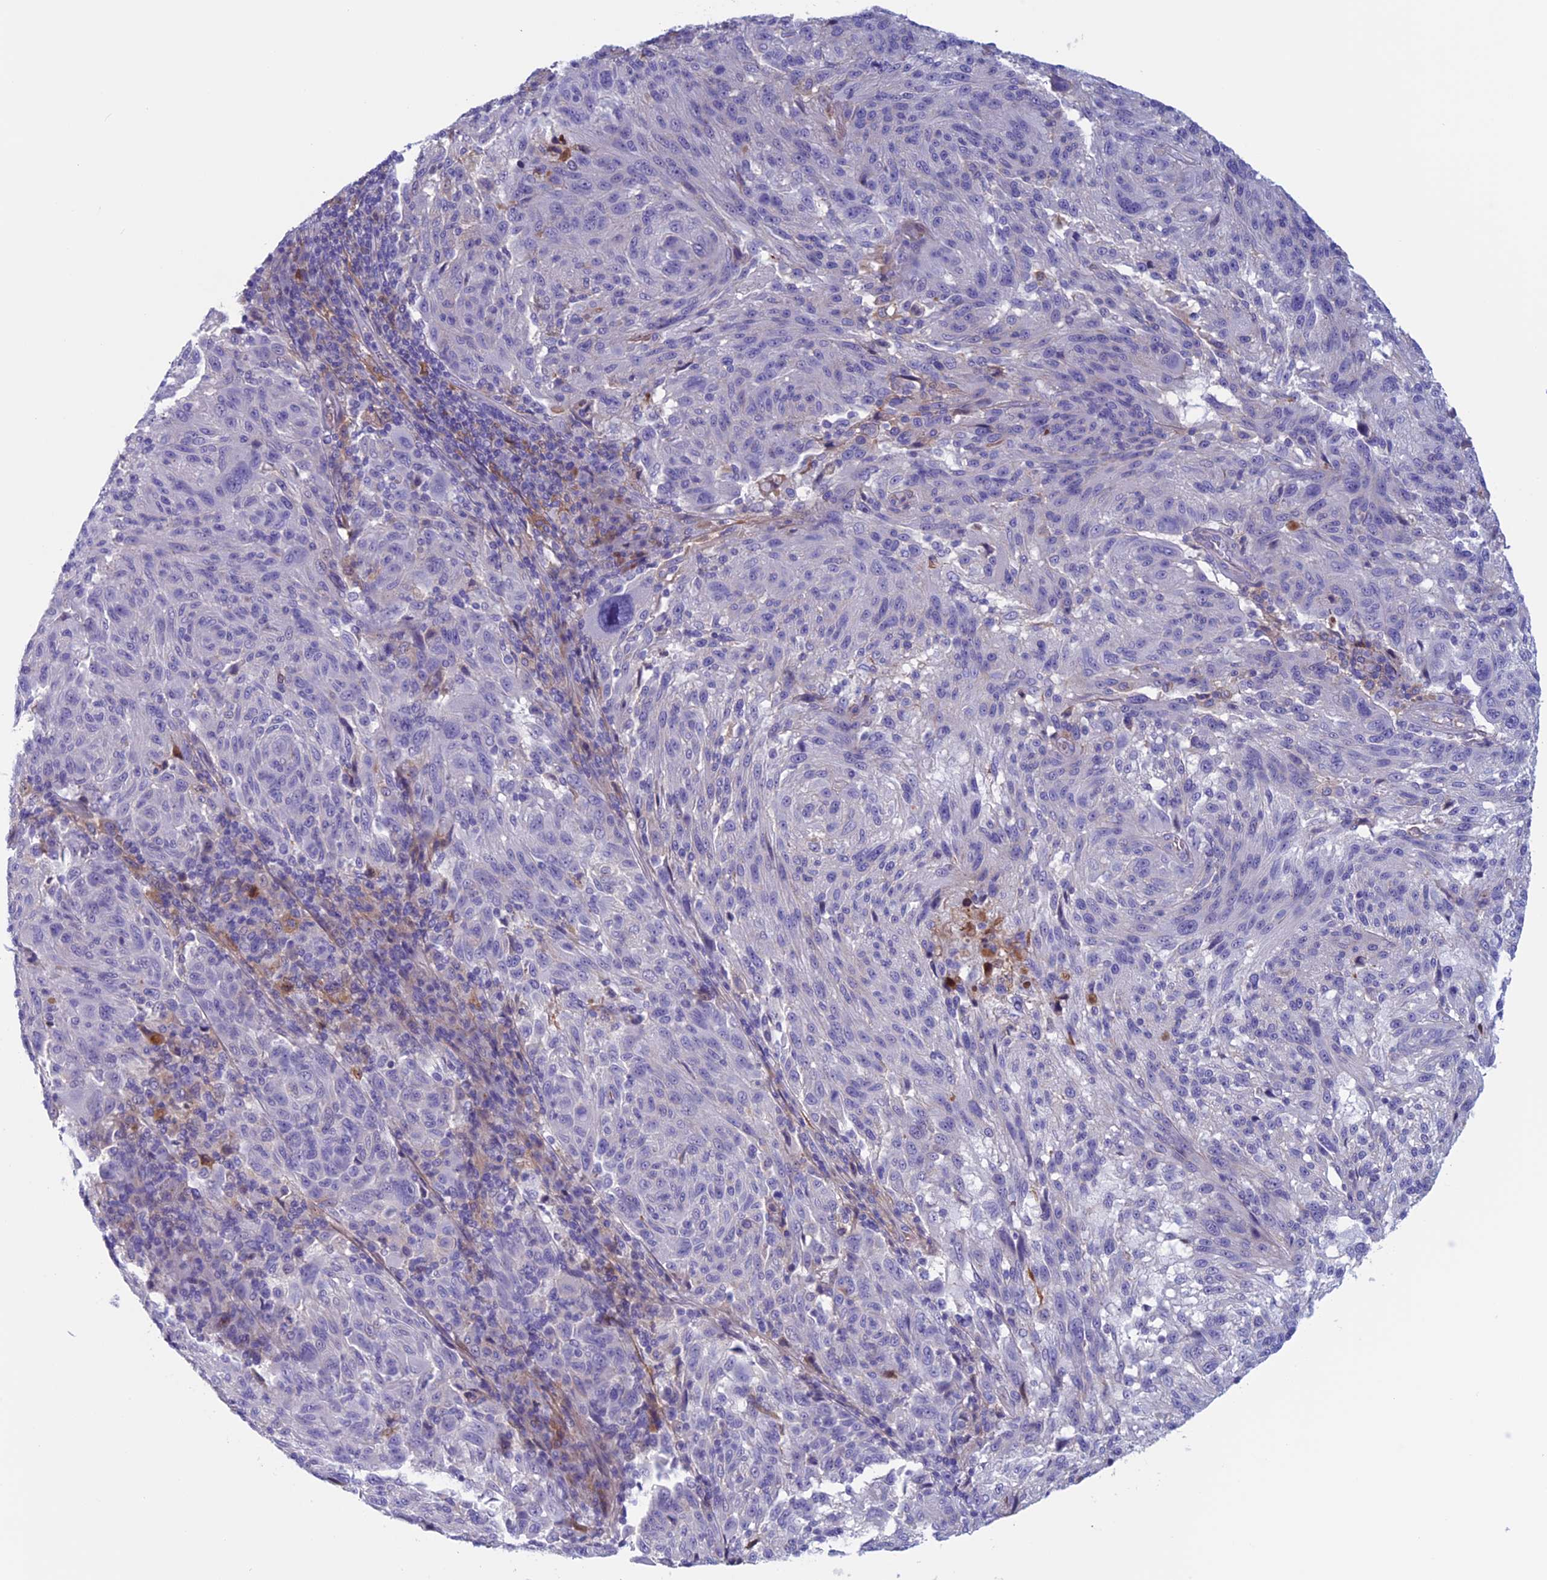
{"staining": {"intensity": "negative", "quantity": "none", "location": "none"}, "tissue": "melanoma", "cell_type": "Tumor cells", "image_type": "cancer", "snomed": [{"axis": "morphology", "description": "Malignant melanoma, NOS"}, {"axis": "topography", "description": "Skin"}], "caption": "Immunohistochemistry photomicrograph of neoplastic tissue: human melanoma stained with DAB (3,3'-diaminobenzidine) displays no significant protein positivity in tumor cells.", "gene": "ANGPTL2", "patient": {"sex": "male", "age": 53}}